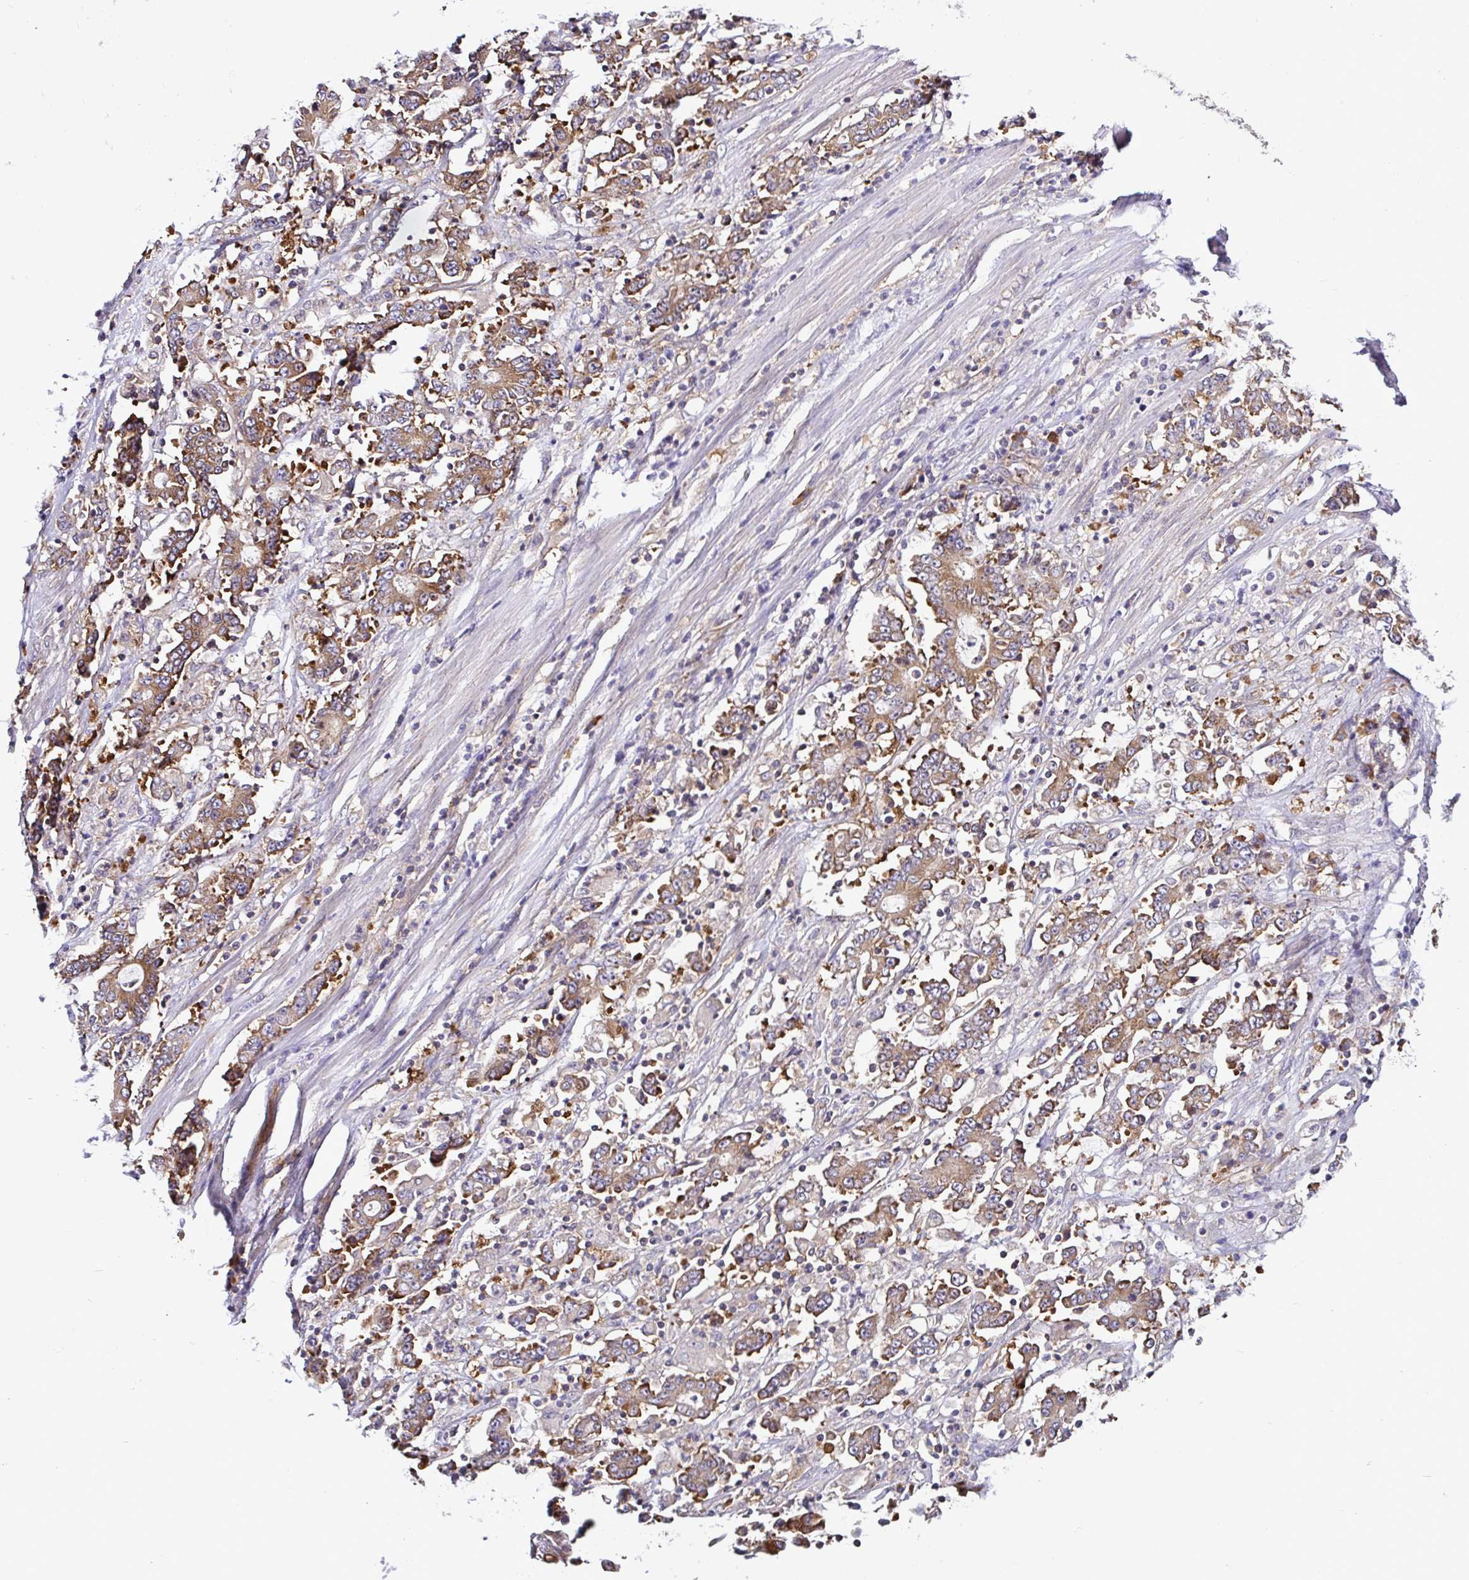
{"staining": {"intensity": "moderate", "quantity": ">75%", "location": "cytoplasmic/membranous"}, "tissue": "stomach cancer", "cell_type": "Tumor cells", "image_type": "cancer", "snomed": [{"axis": "morphology", "description": "Adenocarcinoma, NOS"}, {"axis": "topography", "description": "Stomach, upper"}], "caption": "Brown immunohistochemical staining in stomach adenocarcinoma demonstrates moderate cytoplasmic/membranous positivity in about >75% of tumor cells. (IHC, brightfield microscopy, high magnification).", "gene": "LARS1", "patient": {"sex": "male", "age": 68}}